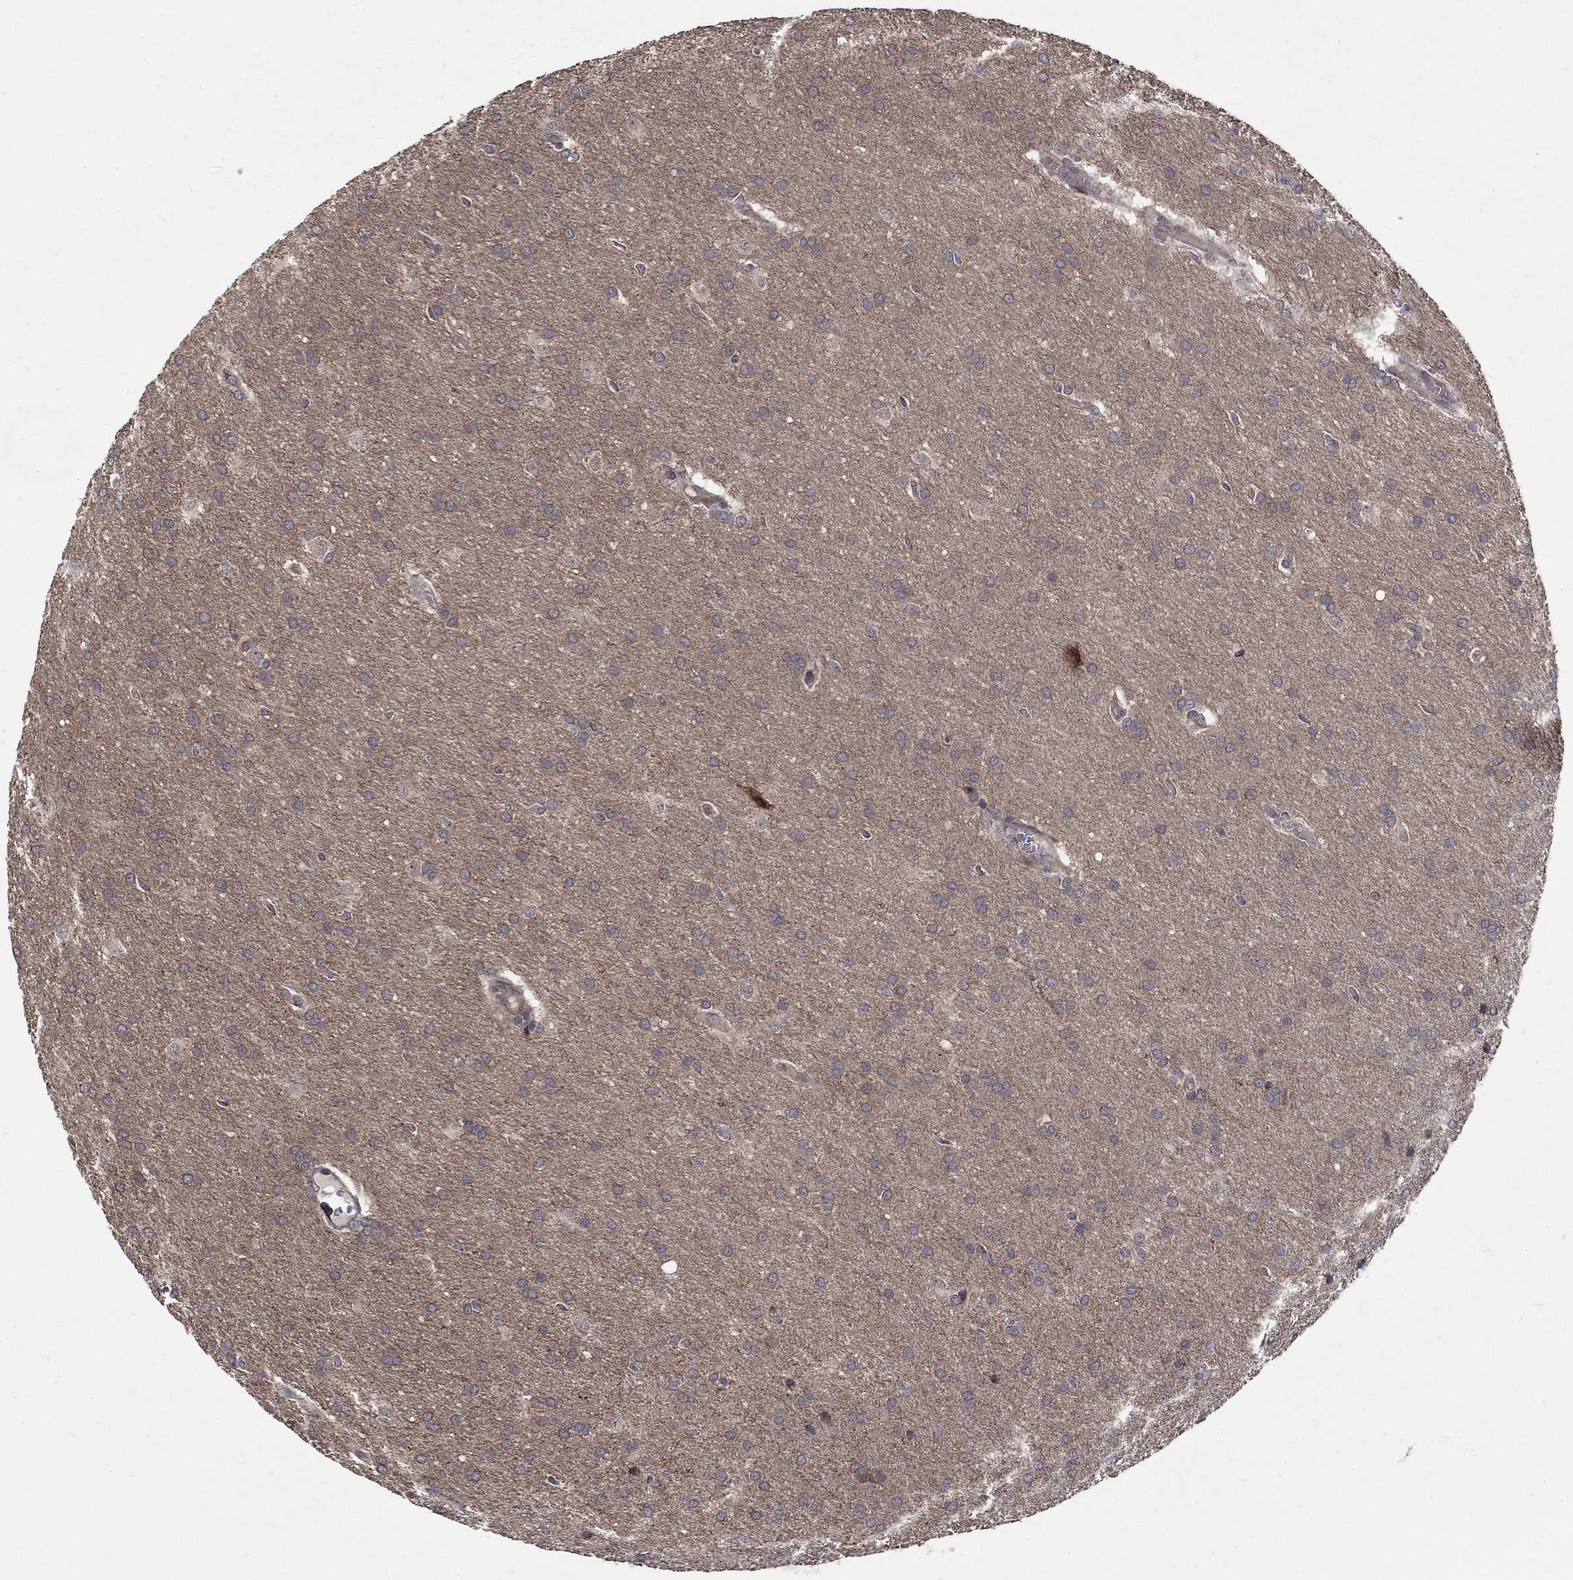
{"staining": {"intensity": "negative", "quantity": "none", "location": "none"}, "tissue": "glioma", "cell_type": "Tumor cells", "image_type": "cancer", "snomed": [{"axis": "morphology", "description": "Glioma, malignant, Low grade"}, {"axis": "topography", "description": "Brain"}], "caption": "Histopathology image shows no significant protein expression in tumor cells of malignant low-grade glioma.", "gene": "ZNF594", "patient": {"sex": "female", "age": 32}}